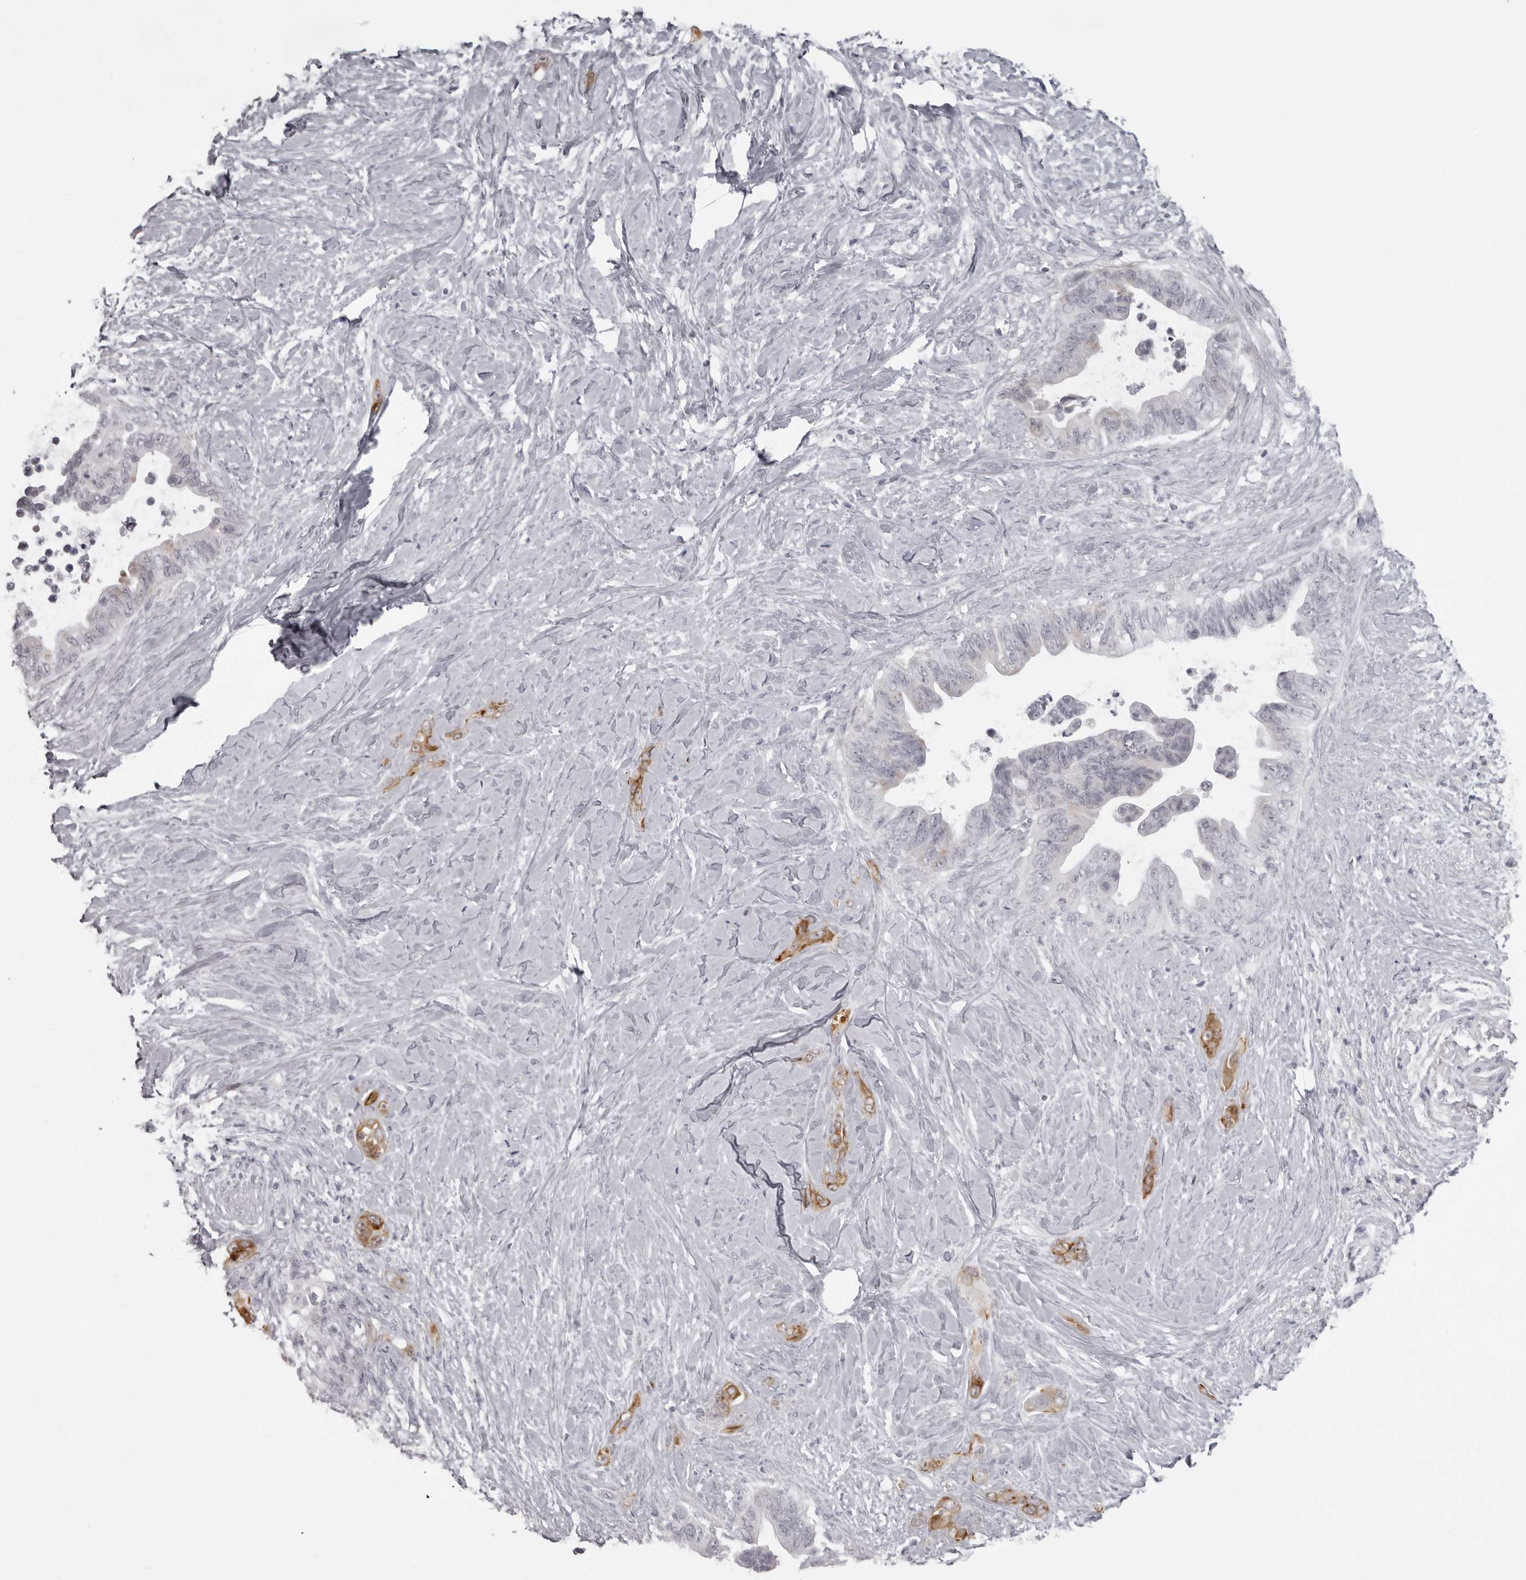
{"staining": {"intensity": "moderate", "quantity": "<25%", "location": "cytoplasmic/membranous"}, "tissue": "pancreatic cancer", "cell_type": "Tumor cells", "image_type": "cancer", "snomed": [{"axis": "morphology", "description": "Adenocarcinoma, NOS"}, {"axis": "topography", "description": "Pancreas"}], "caption": "Tumor cells demonstrate low levels of moderate cytoplasmic/membranous positivity in approximately <25% of cells in human adenocarcinoma (pancreatic).", "gene": "NUDT18", "patient": {"sex": "female", "age": 72}}